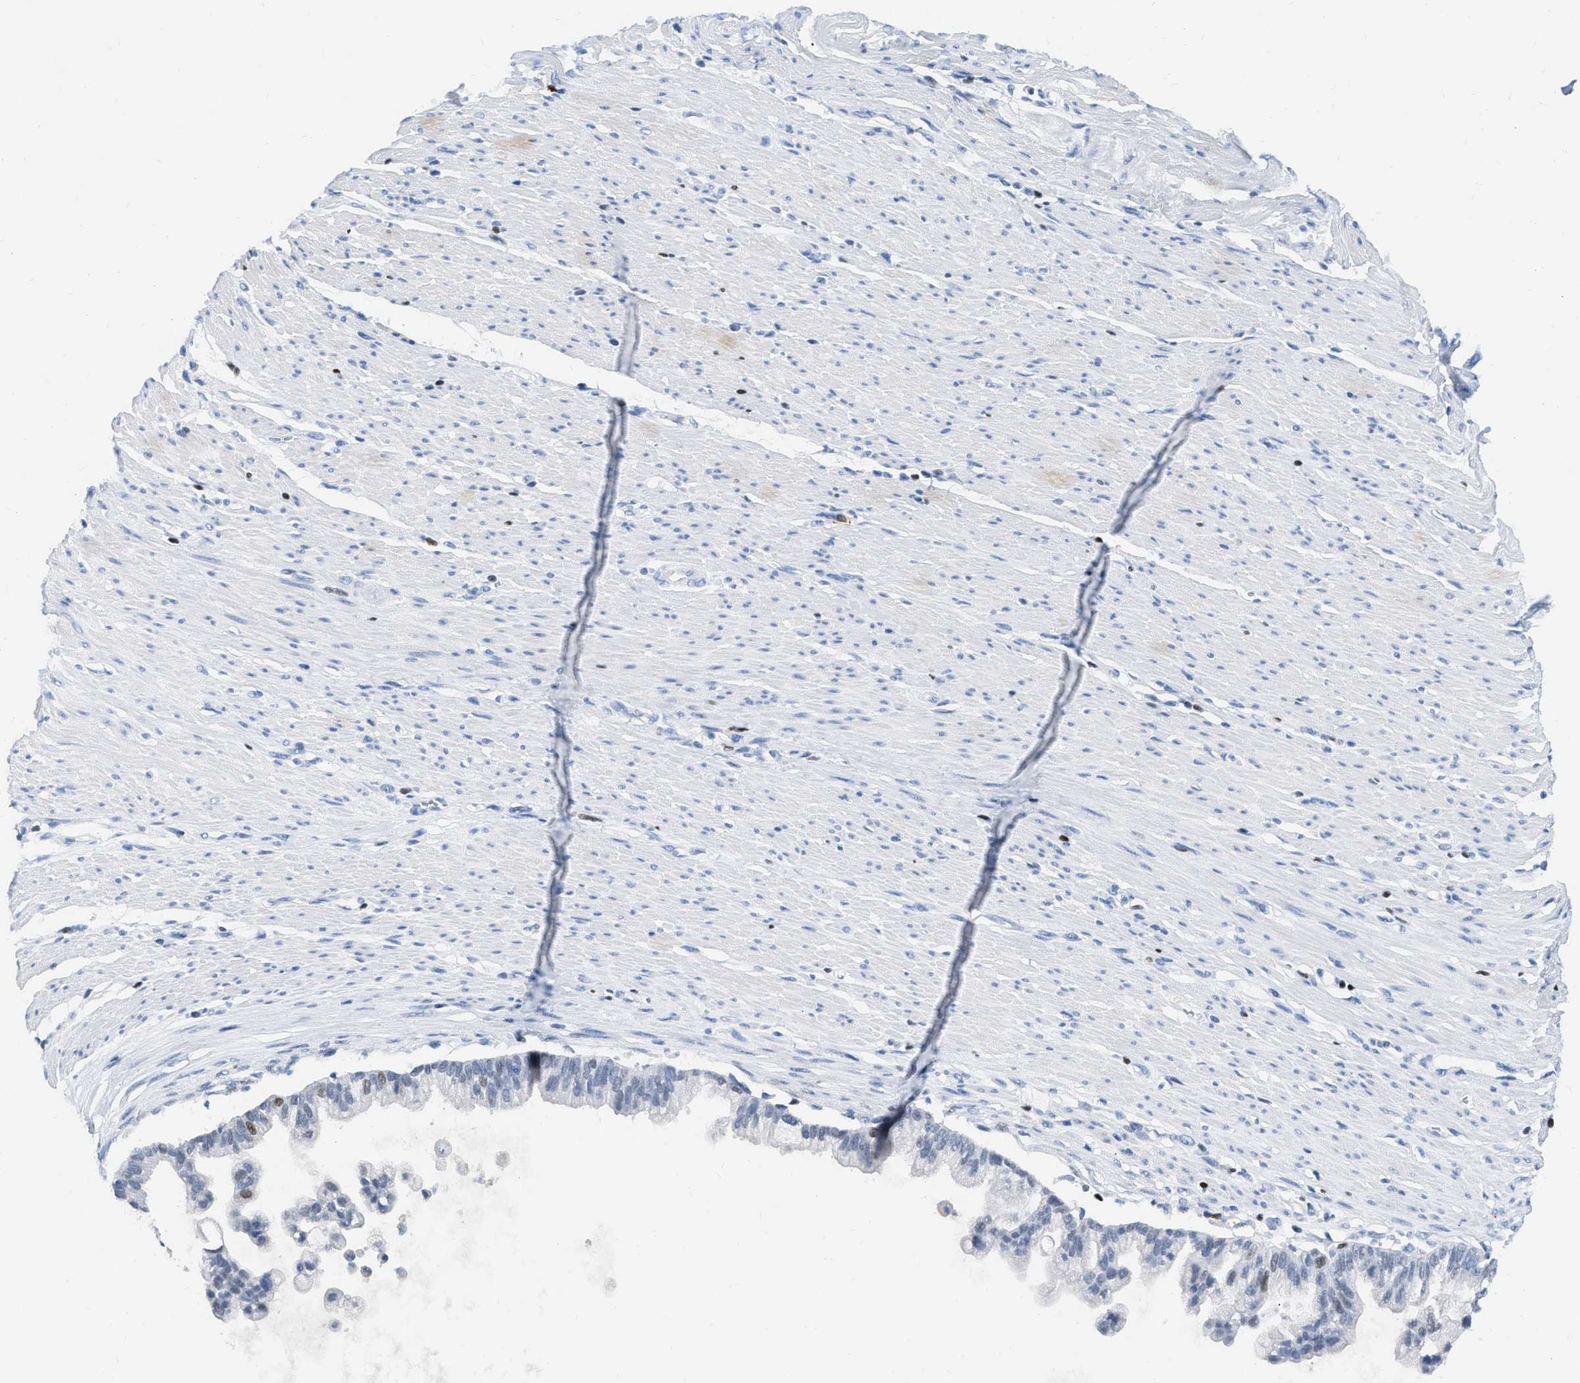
{"staining": {"intensity": "negative", "quantity": "none", "location": "none"}, "tissue": "pancreatic cancer", "cell_type": "Tumor cells", "image_type": "cancer", "snomed": [{"axis": "morphology", "description": "Adenocarcinoma, NOS"}, {"axis": "topography", "description": "Pancreas"}], "caption": "DAB immunohistochemical staining of human pancreatic cancer shows no significant positivity in tumor cells.", "gene": "TCF7", "patient": {"sex": "male", "age": 69}}